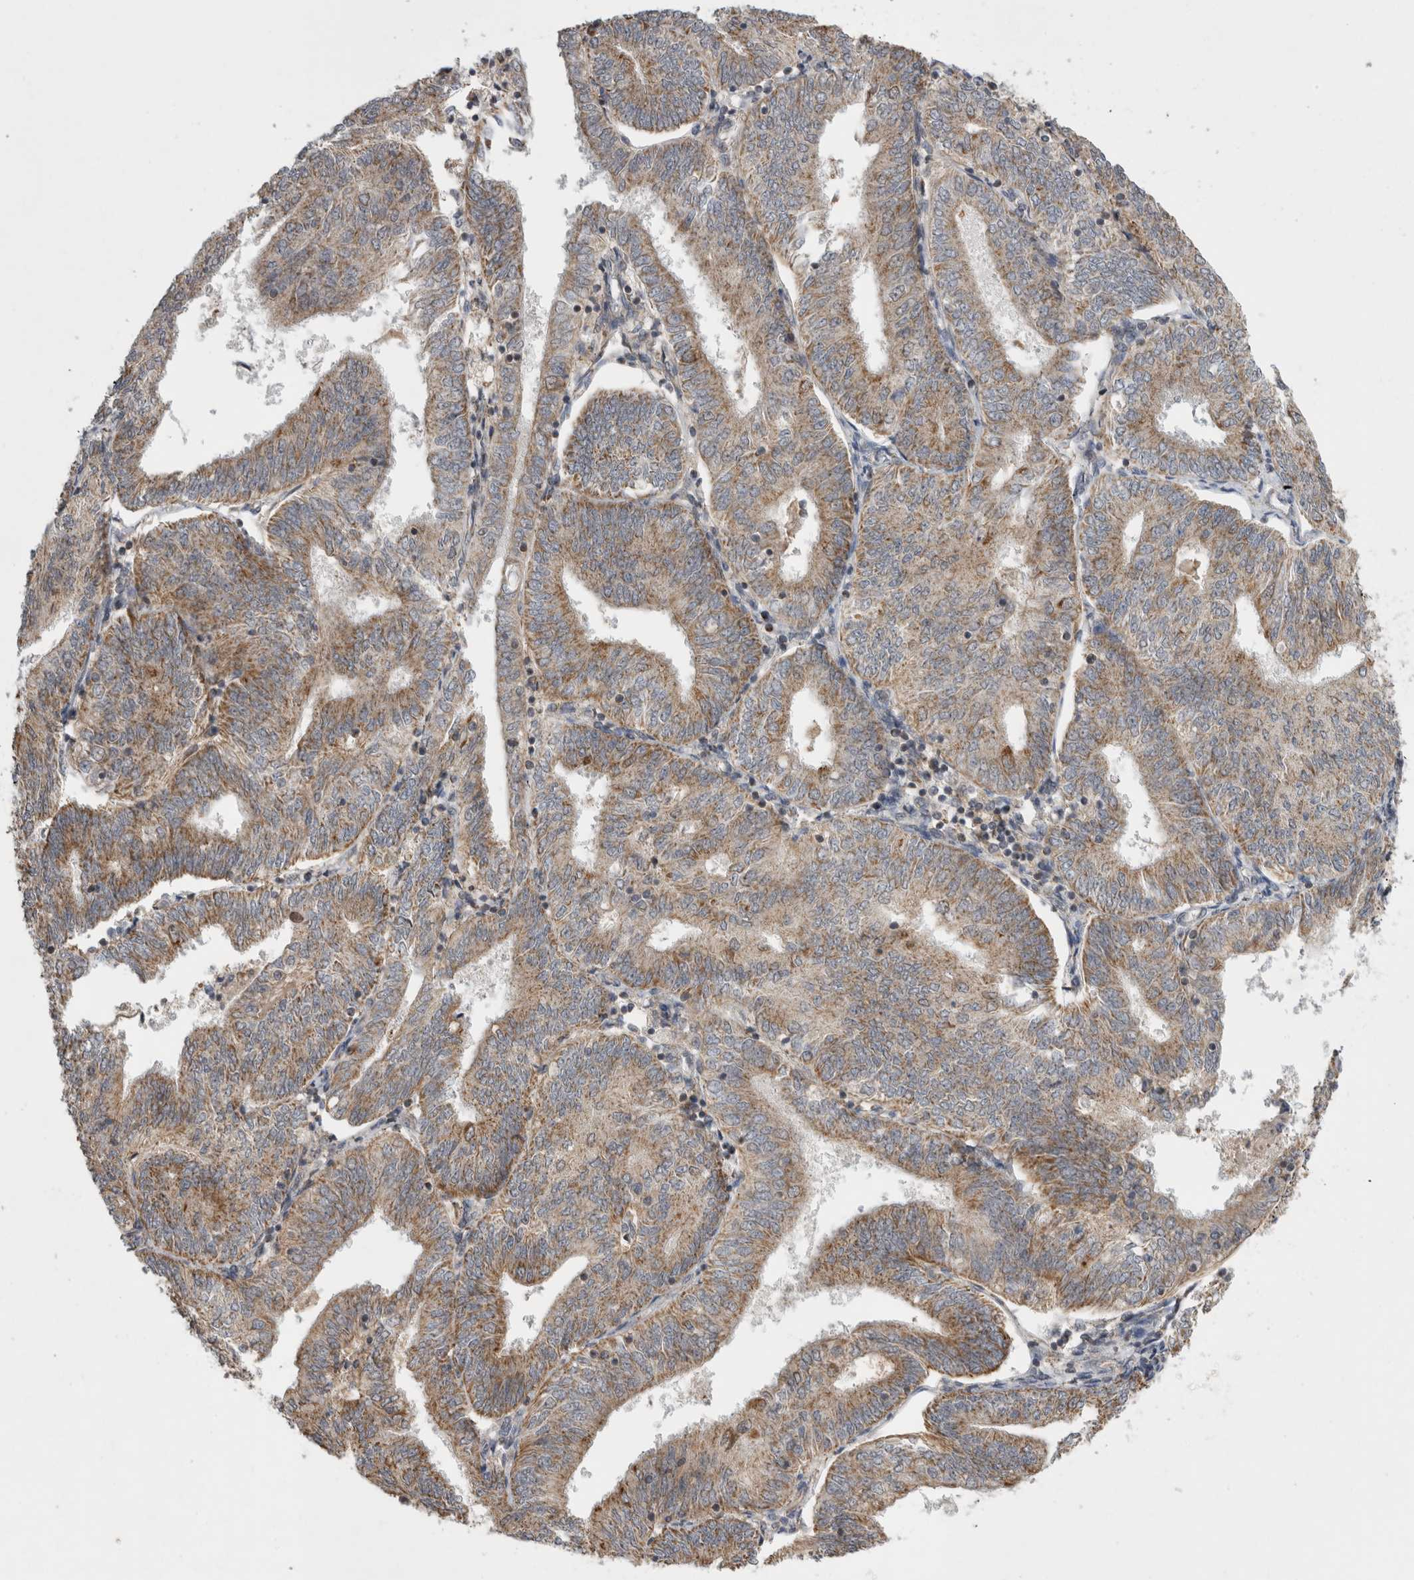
{"staining": {"intensity": "weak", "quantity": ">75%", "location": "cytoplasmic/membranous"}, "tissue": "endometrial cancer", "cell_type": "Tumor cells", "image_type": "cancer", "snomed": [{"axis": "morphology", "description": "Adenocarcinoma, NOS"}, {"axis": "topography", "description": "Endometrium"}], "caption": "Endometrial adenocarcinoma stained with immunohistochemistry displays weak cytoplasmic/membranous positivity in about >75% of tumor cells.", "gene": "KCNIP1", "patient": {"sex": "female", "age": 58}}